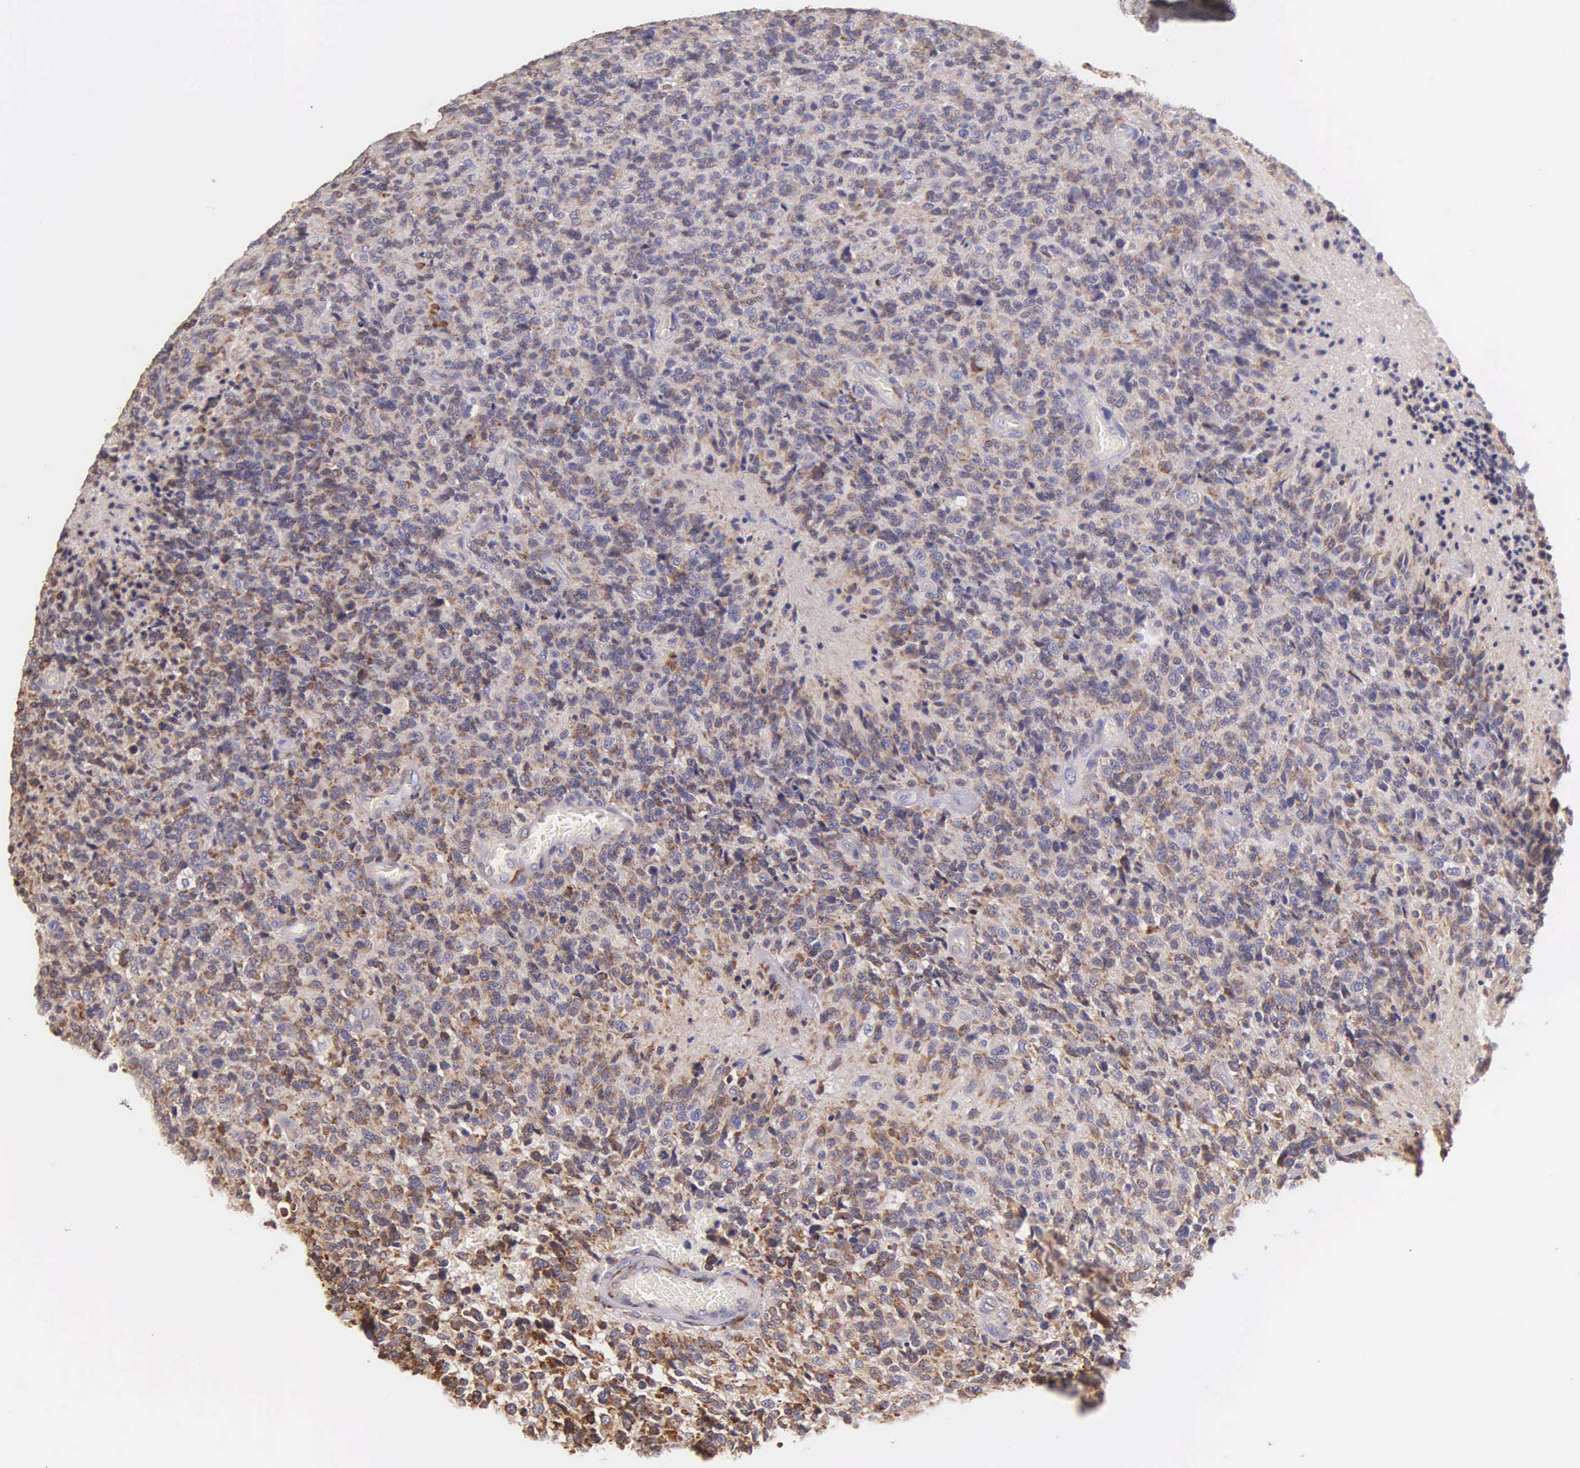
{"staining": {"intensity": "strong", "quantity": ">75%", "location": "cytoplasmic/membranous"}, "tissue": "glioma", "cell_type": "Tumor cells", "image_type": "cancer", "snomed": [{"axis": "morphology", "description": "Glioma, malignant, High grade"}, {"axis": "topography", "description": "Brain"}], "caption": "Immunohistochemical staining of malignant high-grade glioma reveals high levels of strong cytoplasmic/membranous positivity in about >75% of tumor cells. (brown staining indicates protein expression, while blue staining denotes nuclei).", "gene": "CKAP4", "patient": {"sex": "male", "age": 36}}